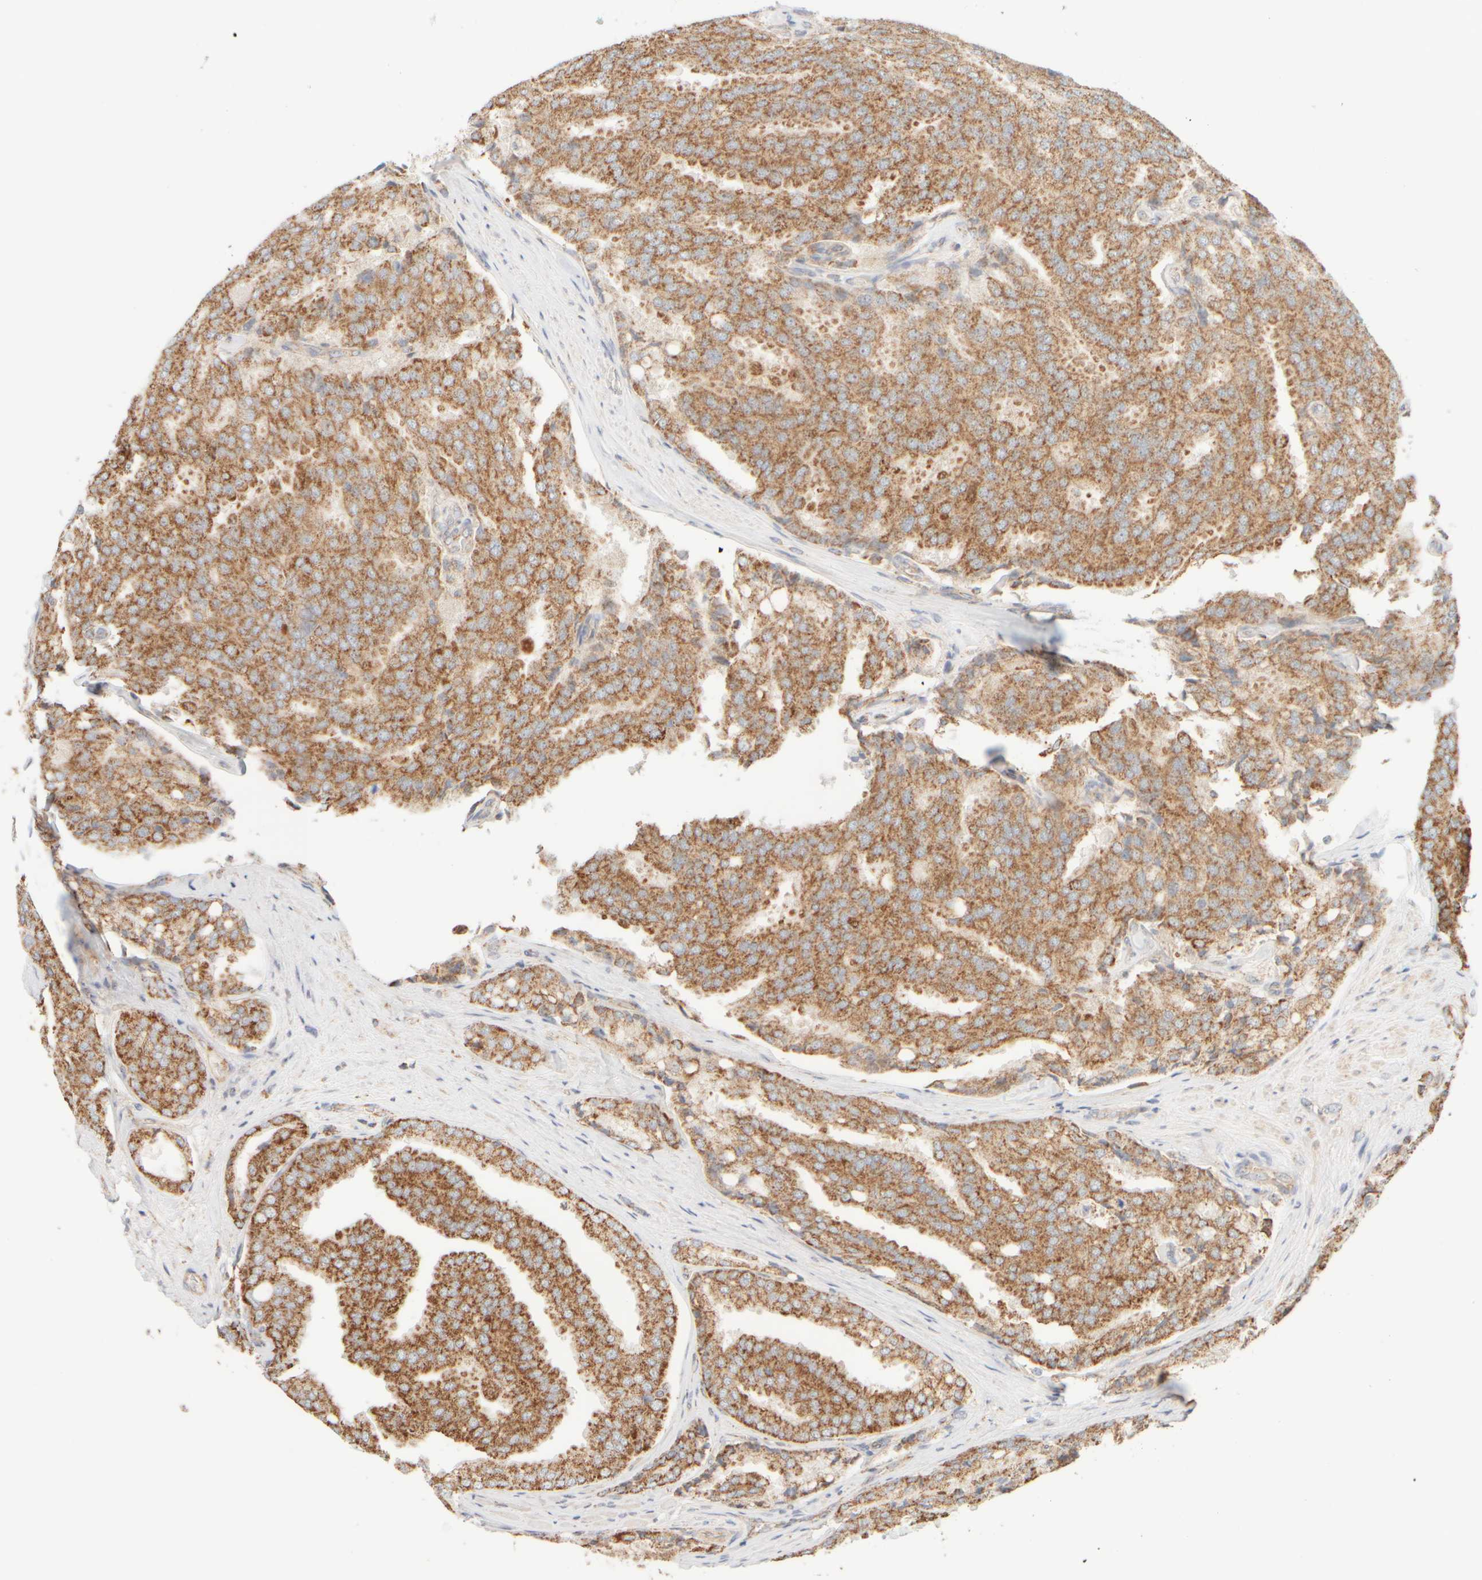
{"staining": {"intensity": "moderate", "quantity": ">75%", "location": "cytoplasmic/membranous"}, "tissue": "prostate cancer", "cell_type": "Tumor cells", "image_type": "cancer", "snomed": [{"axis": "morphology", "description": "Adenocarcinoma, High grade"}, {"axis": "topography", "description": "Prostate"}], "caption": "Protein staining of prostate cancer tissue shows moderate cytoplasmic/membranous staining in about >75% of tumor cells.", "gene": "APBB2", "patient": {"sex": "male", "age": 50}}